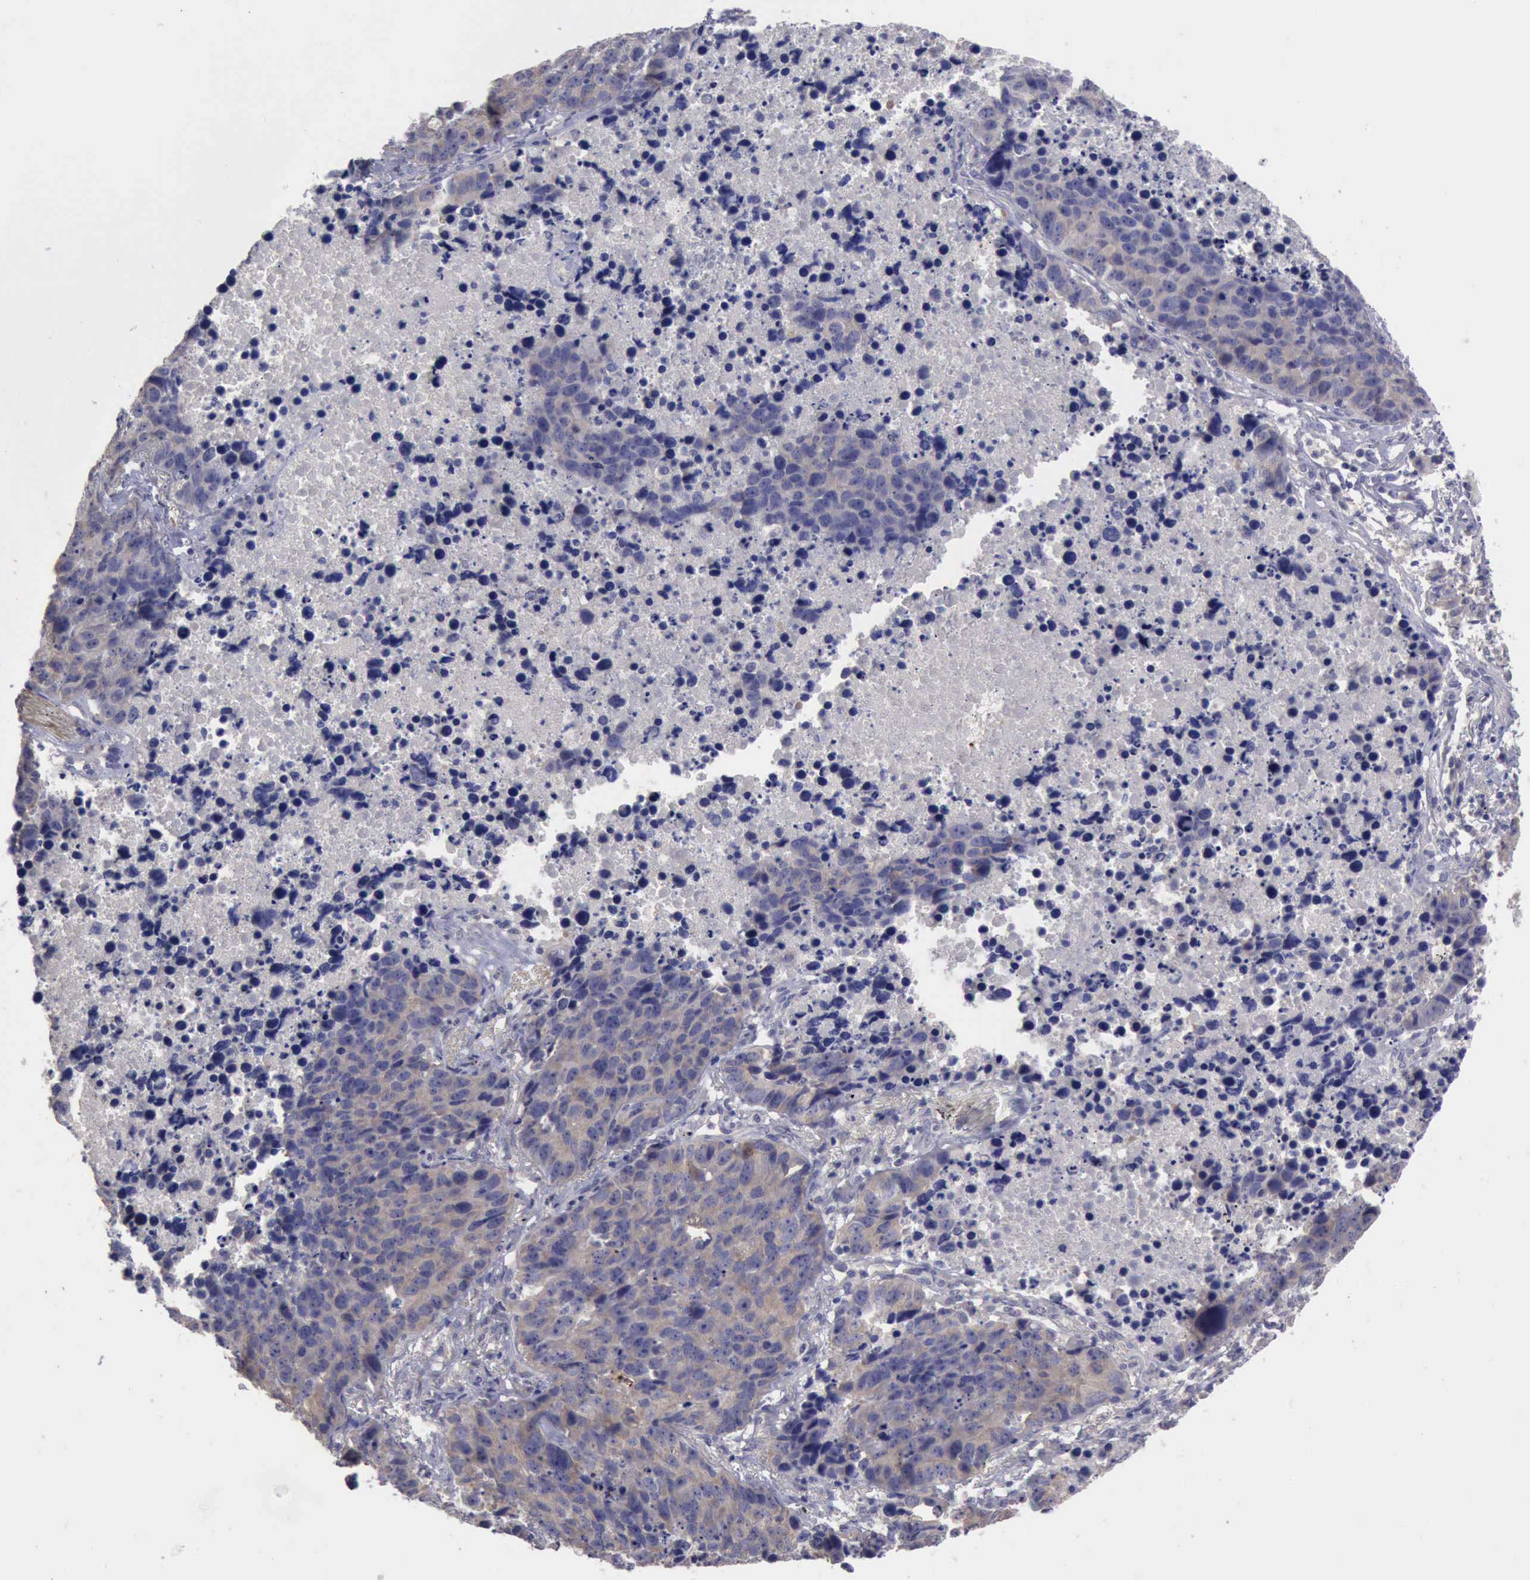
{"staining": {"intensity": "weak", "quantity": "25%-75%", "location": "cytoplasmic/membranous"}, "tissue": "lung cancer", "cell_type": "Tumor cells", "image_type": "cancer", "snomed": [{"axis": "morphology", "description": "Carcinoid, malignant, NOS"}, {"axis": "topography", "description": "Lung"}], "caption": "Immunohistochemistry (IHC) staining of malignant carcinoid (lung), which displays low levels of weak cytoplasmic/membranous positivity in about 25%-75% of tumor cells indicating weak cytoplasmic/membranous protein positivity. The staining was performed using DAB (3,3'-diaminobenzidine) (brown) for protein detection and nuclei were counterstained in hematoxylin (blue).", "gene": "PHKA1", "patient": {"sex": "male", "age": 60}}